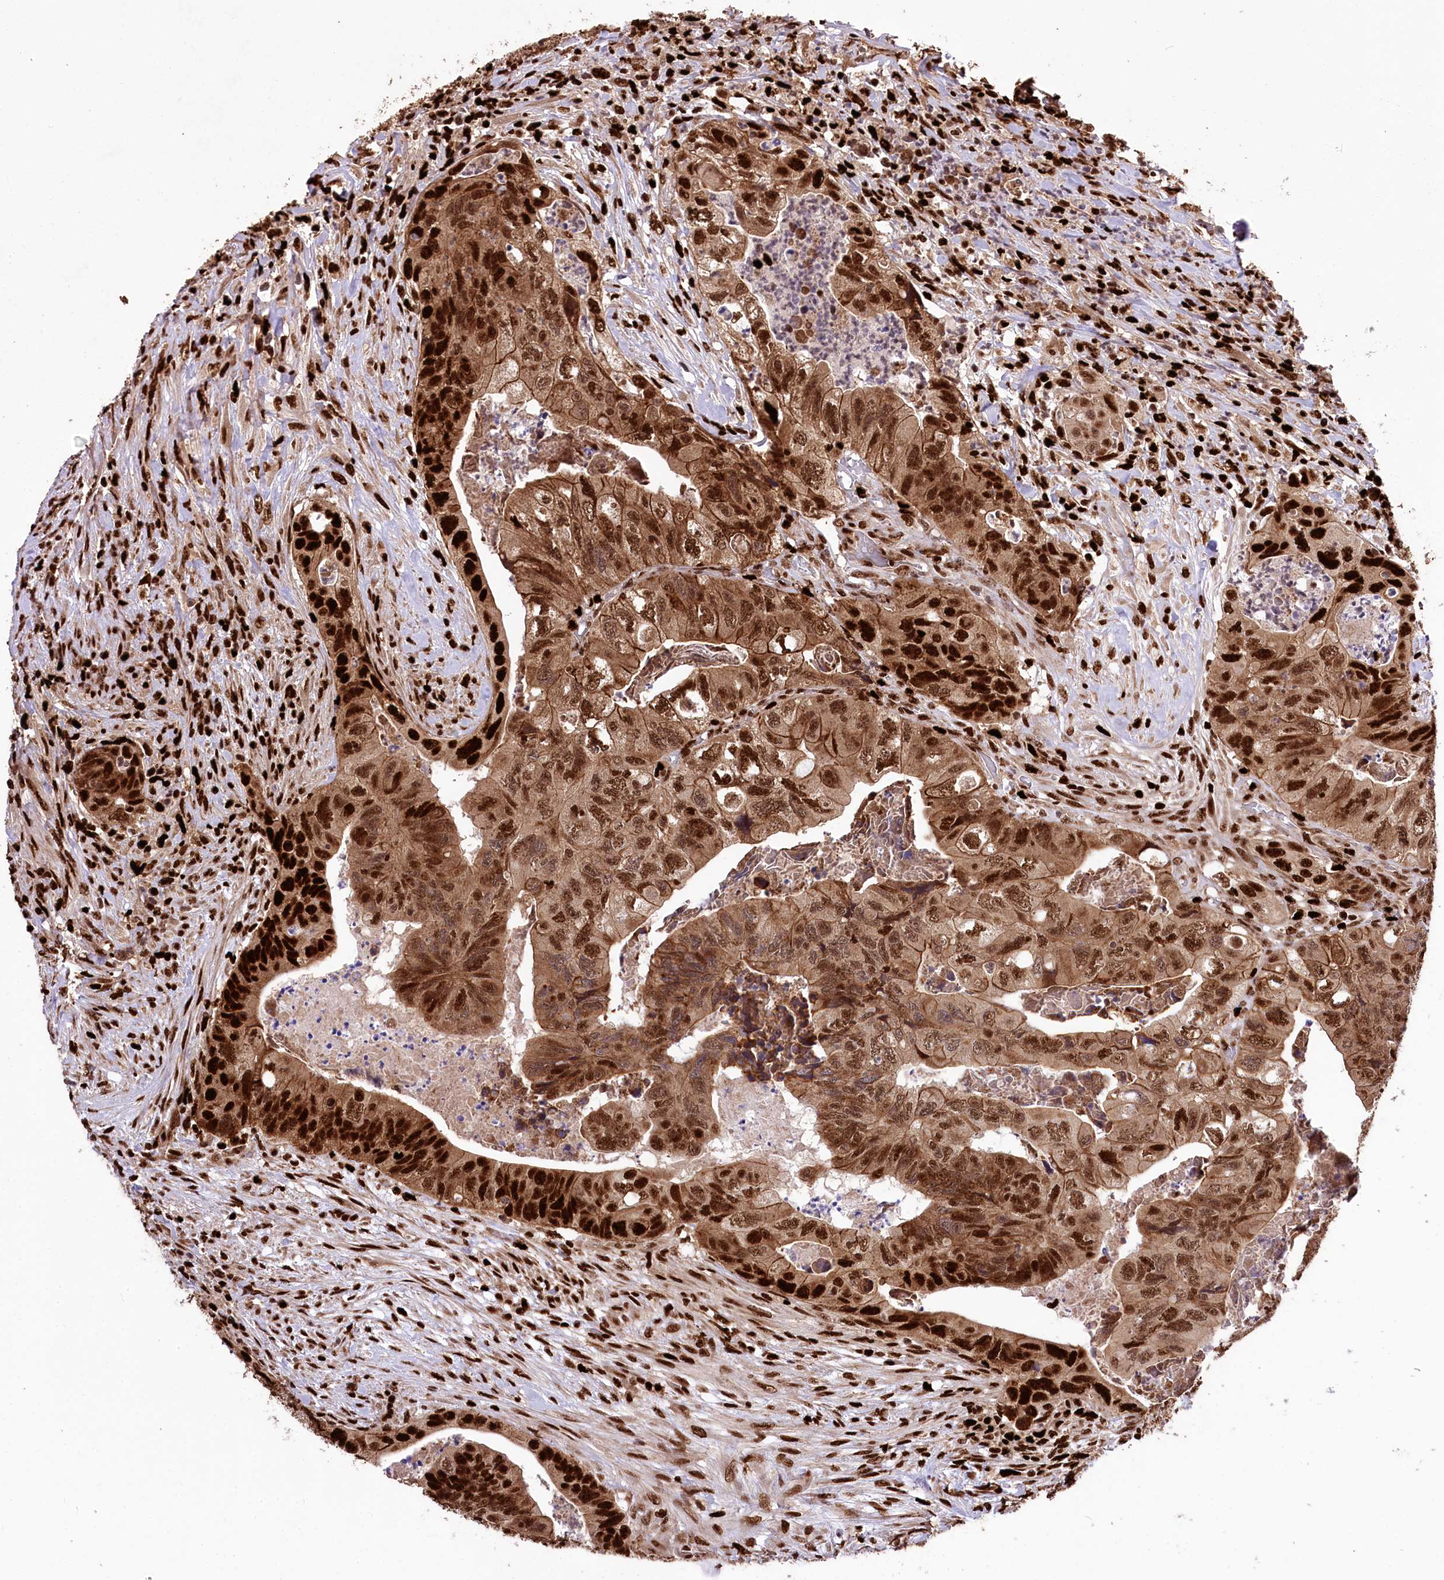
{"staining": {"intensity": "strong", "quantity": ">75%", "location": "cytoplasmic/membranous,nuclear"}, "tissue": "colorectal cancer", "cell_type": "Tumor cells", "image_type": "cancer", "snomed": [{"axis": "morphology", "description": "Adenocarcinoma, NOS"}, {"axis": "topography", "description": "Rectum"}], "caption": "Tumor cells reveal high levels of strong cytoplasmic/membranous and nuclear positivity in approximately >75% of cells in human colorectal cancer.", "gene": "FIGN", "patient": {"sex": "male", "age": 63}}